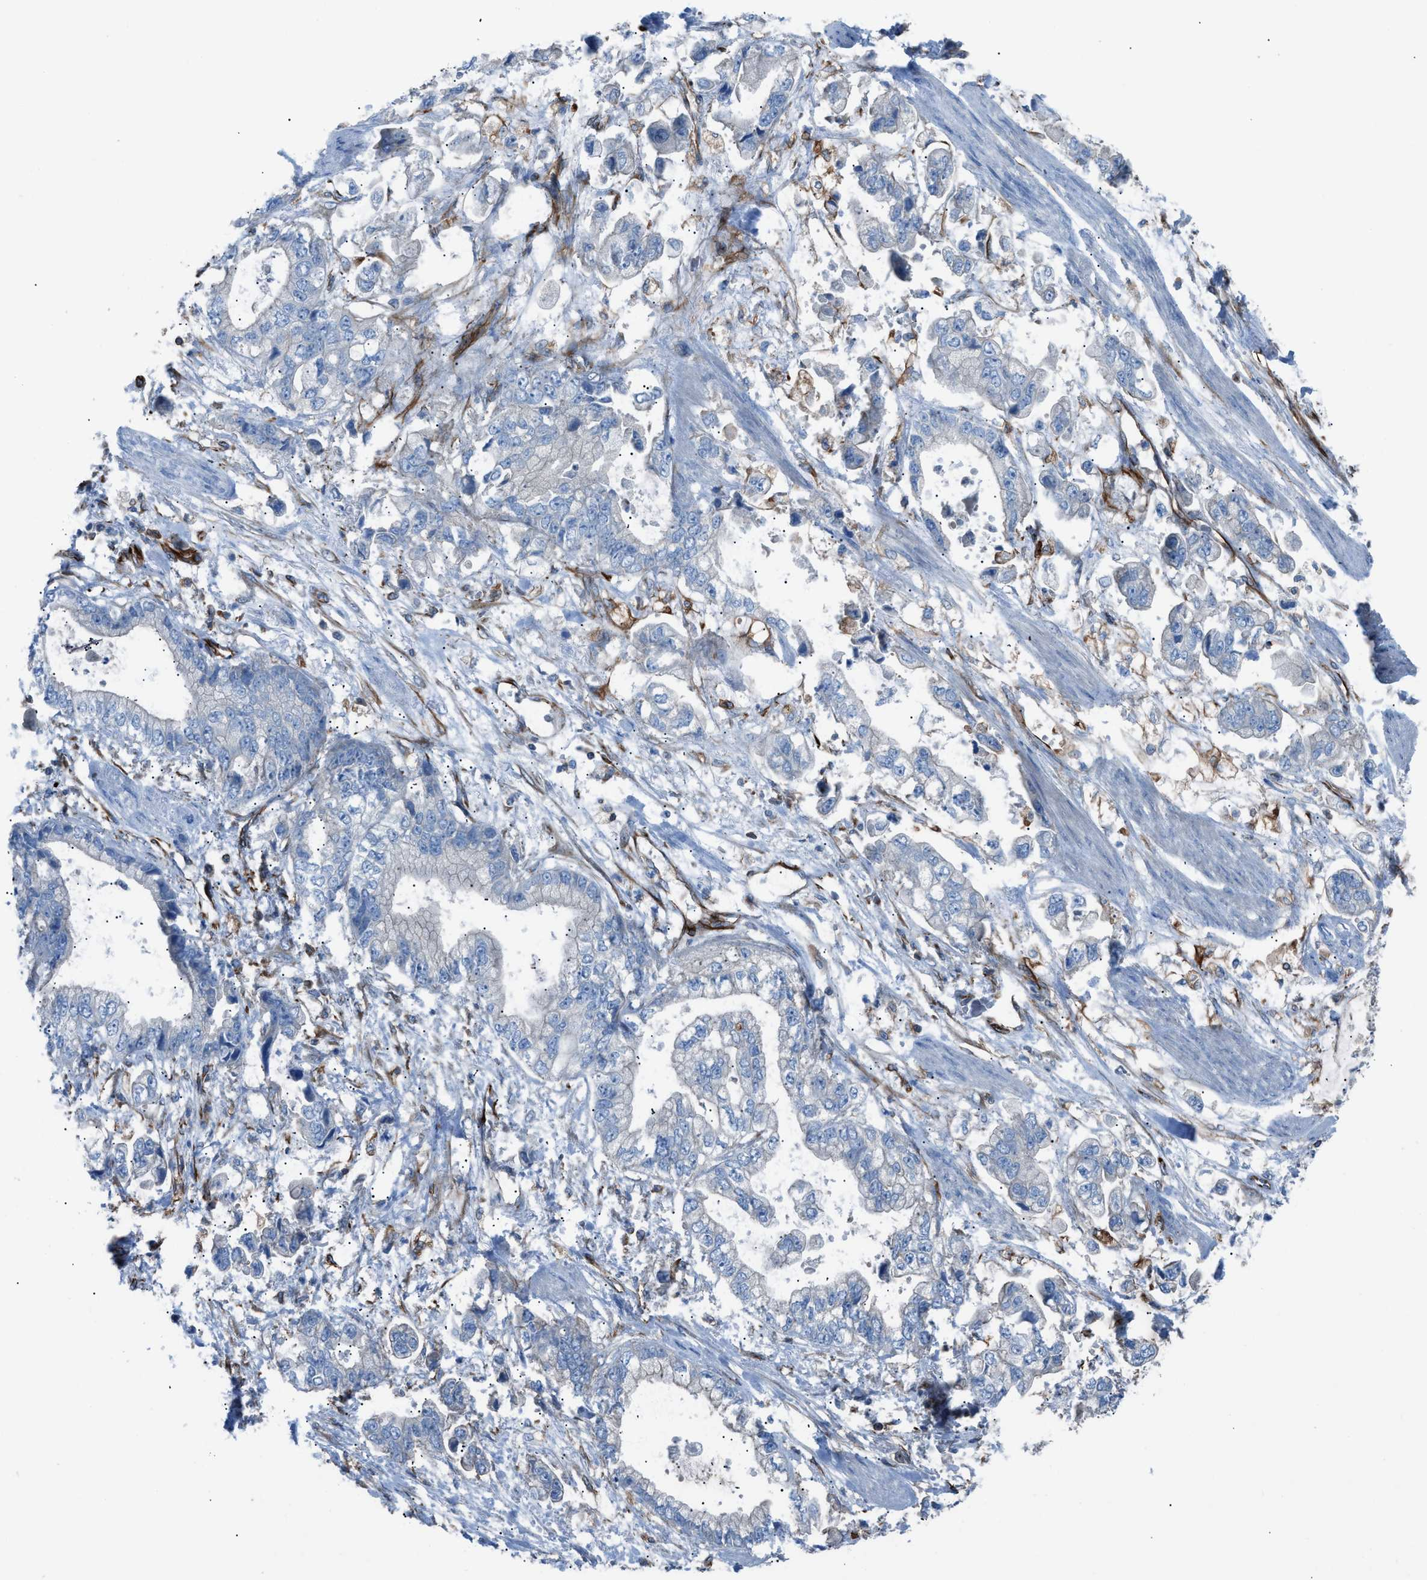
{"staining": {"intensity": "negative", "quantity": "none", "location": "none"}, "tissue": "stomach cancer", "cell_type": "Tumor cells", "image_type": "cancer", "snomed": [{"axis": "morphology", "description": "Normal tissue, NOS"}, {"axis": "morphology", "description": "Adenocarcinoma, NOS"}, {"axis": "topography", "description": "Stomach"}], "caption": "IHC micrograph of neoplastic tissue: adenocarcinoma (stomach) stained with DAB shows no significant protein positivity in tumor cells.", "gene": "CABP7", "patient": {"sex": "male", "age": 62}}